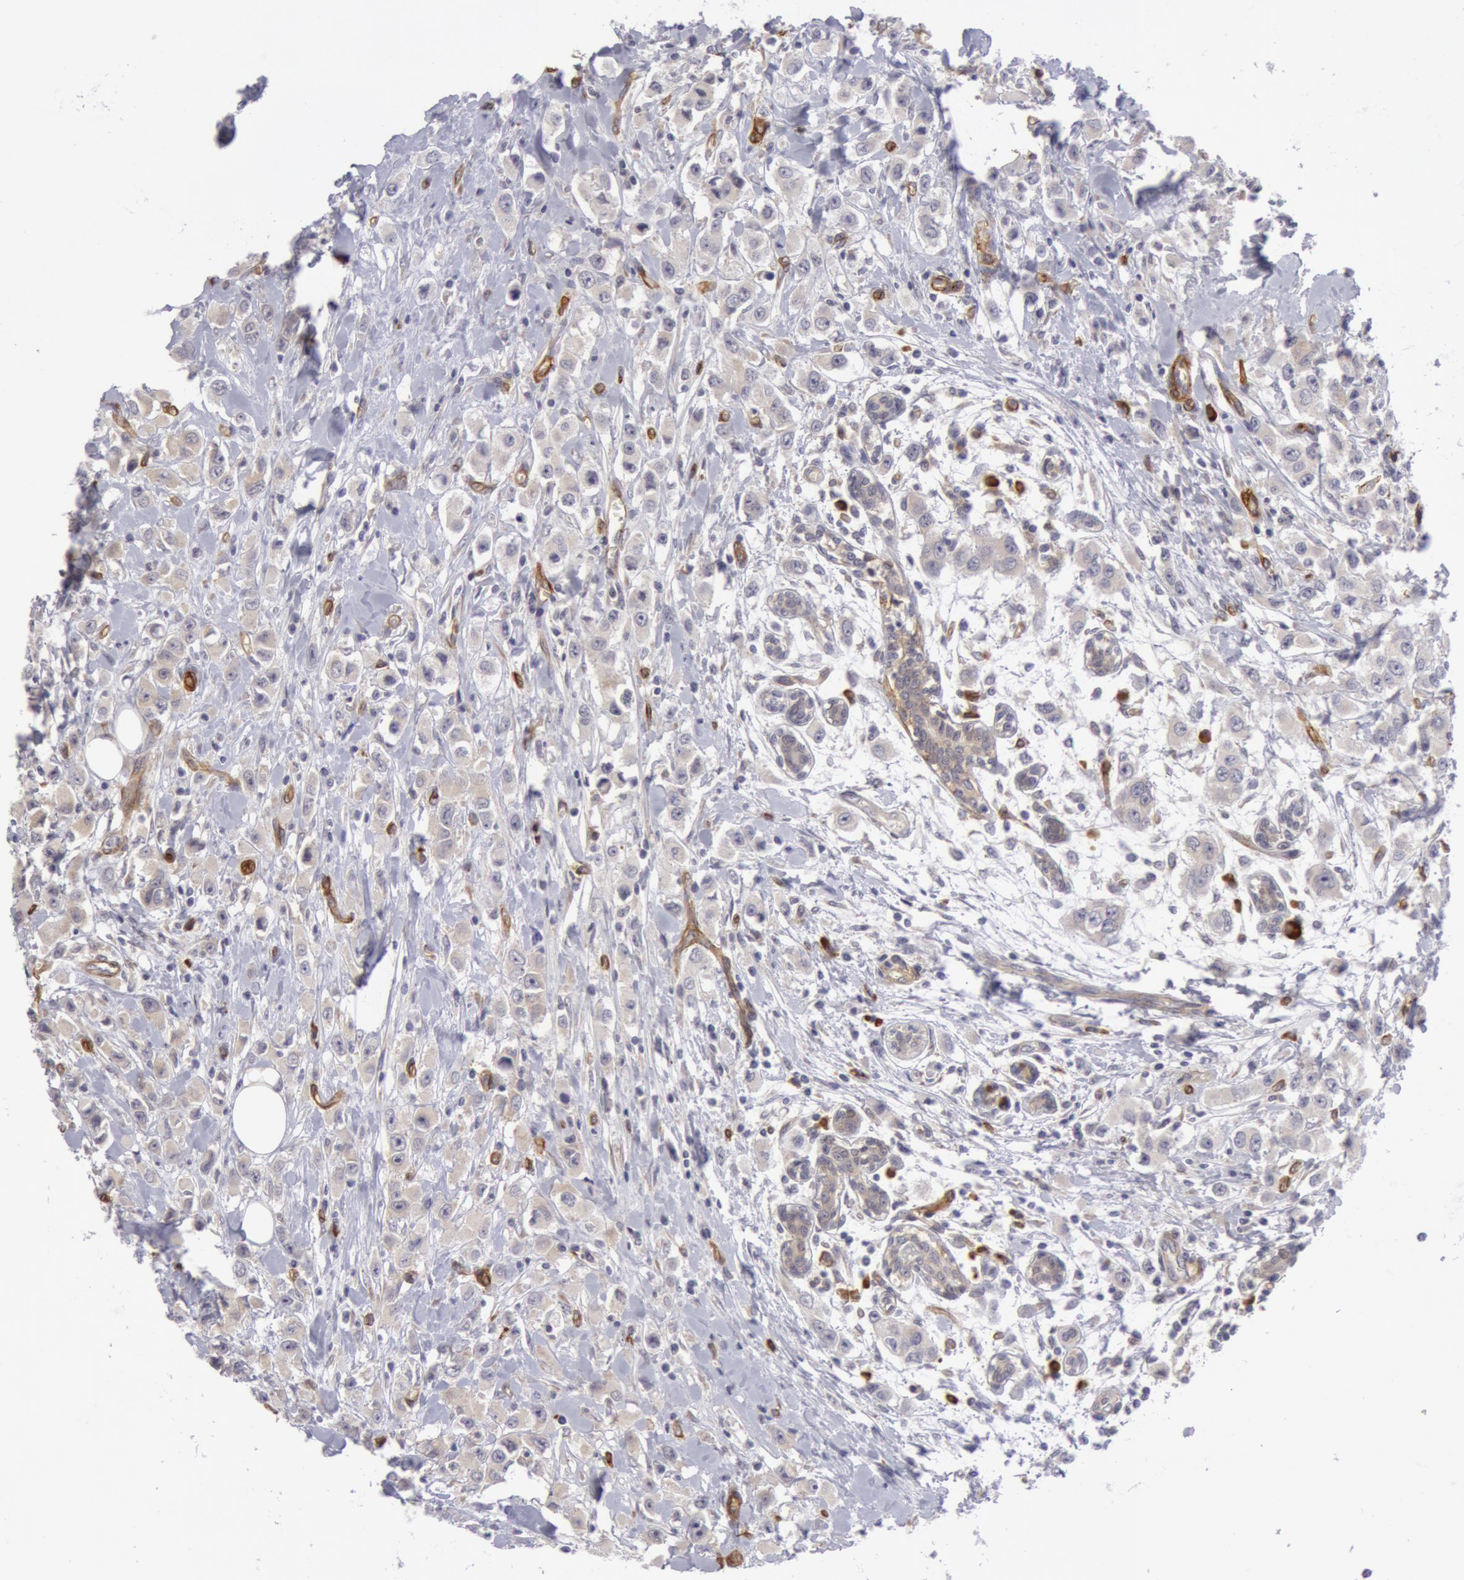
{"staining": {"intensity": "weak", "quantity": "25%-75%", "location": "cytoplasmic/membranous"}, "tissue": "breast cancer", "cell_type": "Tumor cells", "image_type": "cancer", "snomed": [{"axis": "morphology", "description": "Duct carcinoma"}, {"axis": "topography", "description": "Breast"}], "caption": "Human breast cancer (infiltrating ductal carcinoma) stained for a protein (brown) displays weak cytoplasmic/membranous positive staining in about 25%-75% of tumor cells.", "gene": "IL23A", "patient": {"sex": "female", "age": 58}}